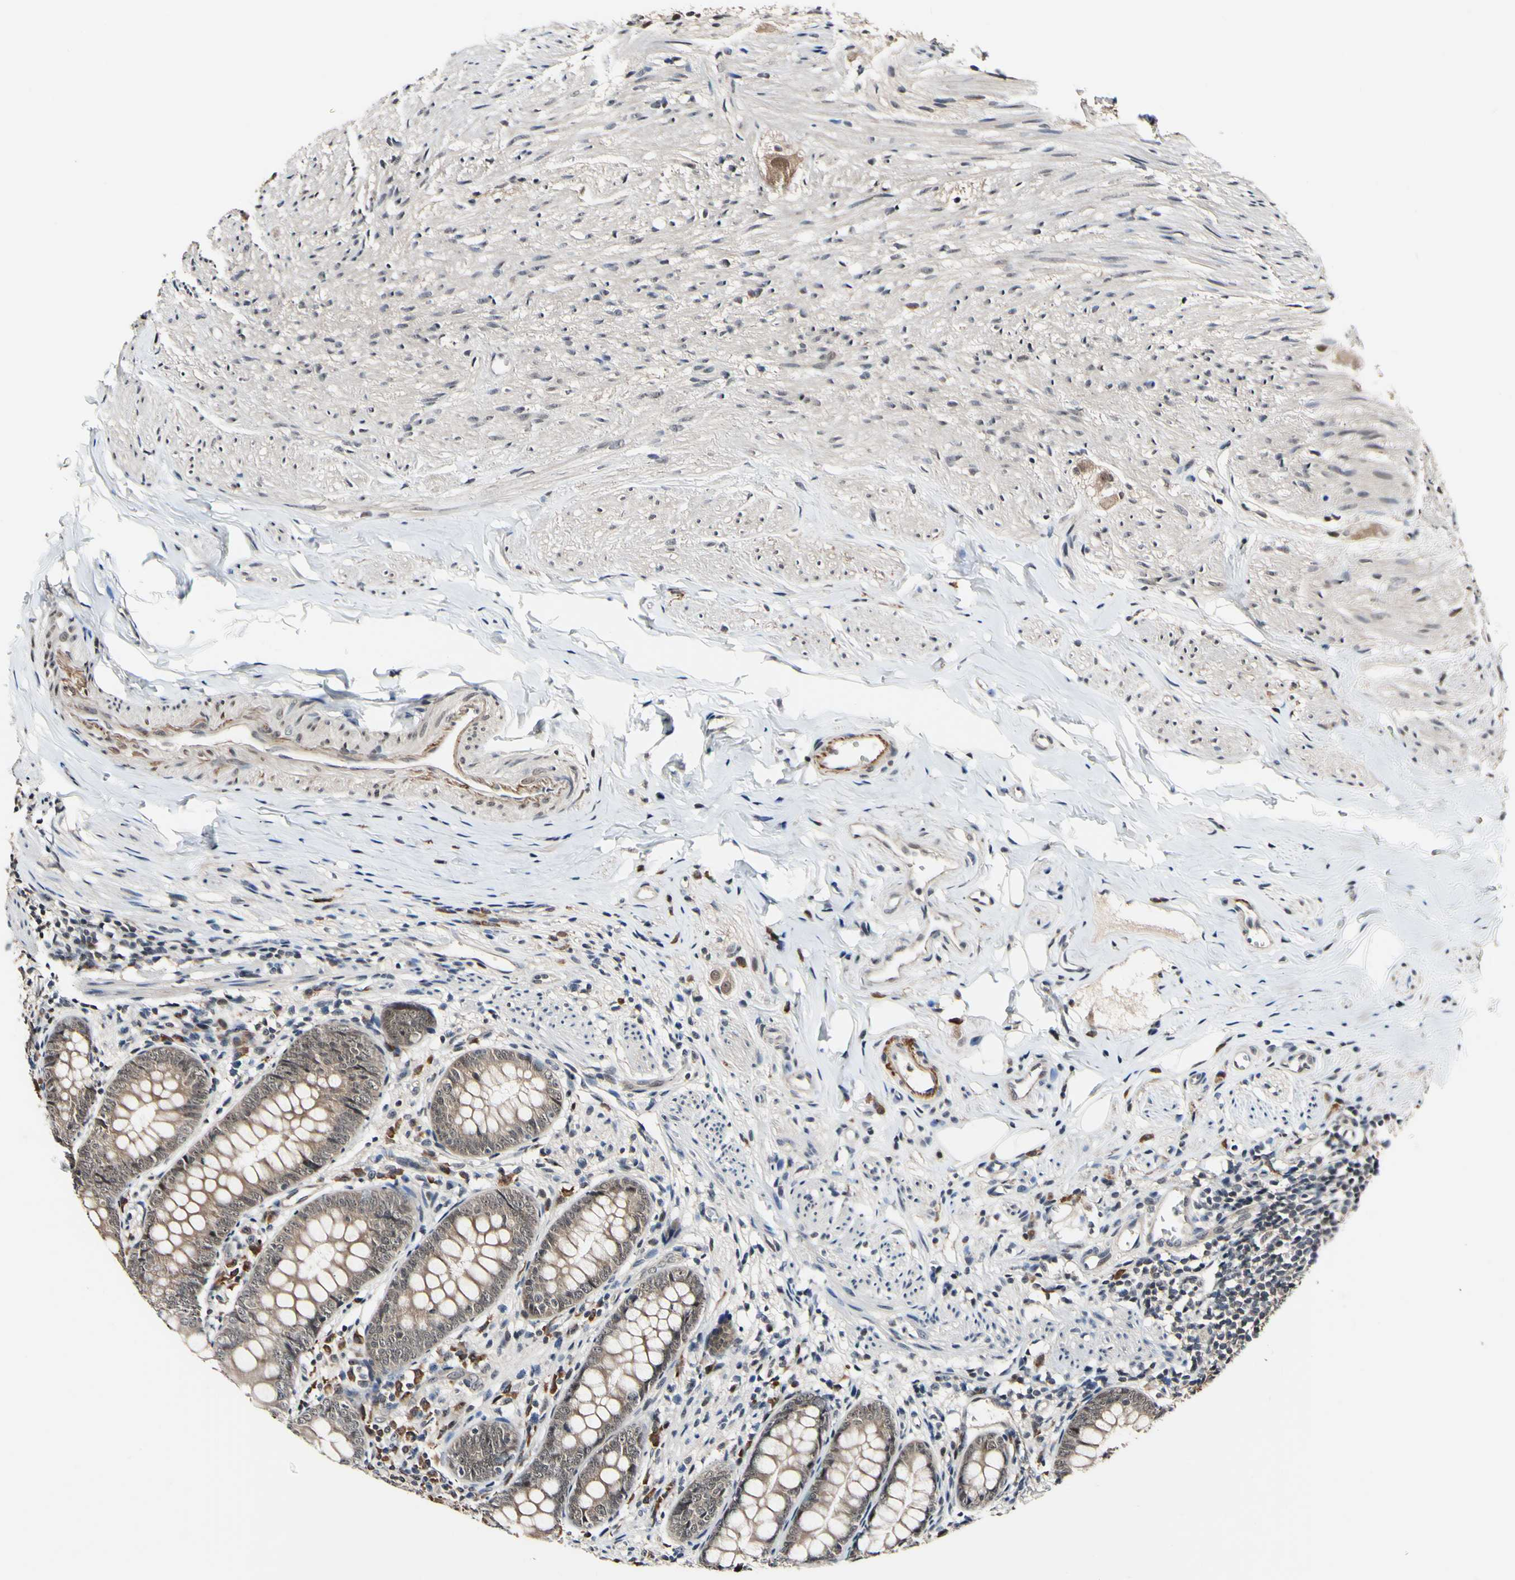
{"staining": {"intensity": "weak", "quantity": ">75%", "location": "cytoplasmic/membranous,nuclear"}, "tissue": "appendix", "cell_type": "Glandular cells", "image_type": "normal", "snomed": [{"axis": "morphology", "description": "Normal tissue, NOS"}, {"axis": "topography", "description": "Appendix"}], "caption": "Protein positivity by immunohistochemistry (IHC) reveals weak cytoplasmic/membranous,nuclear staining in approximately >75% of glandular cells in normal appendix.", "gene": "PSMD10", "patient": {"sex": "female", "age": 77}}